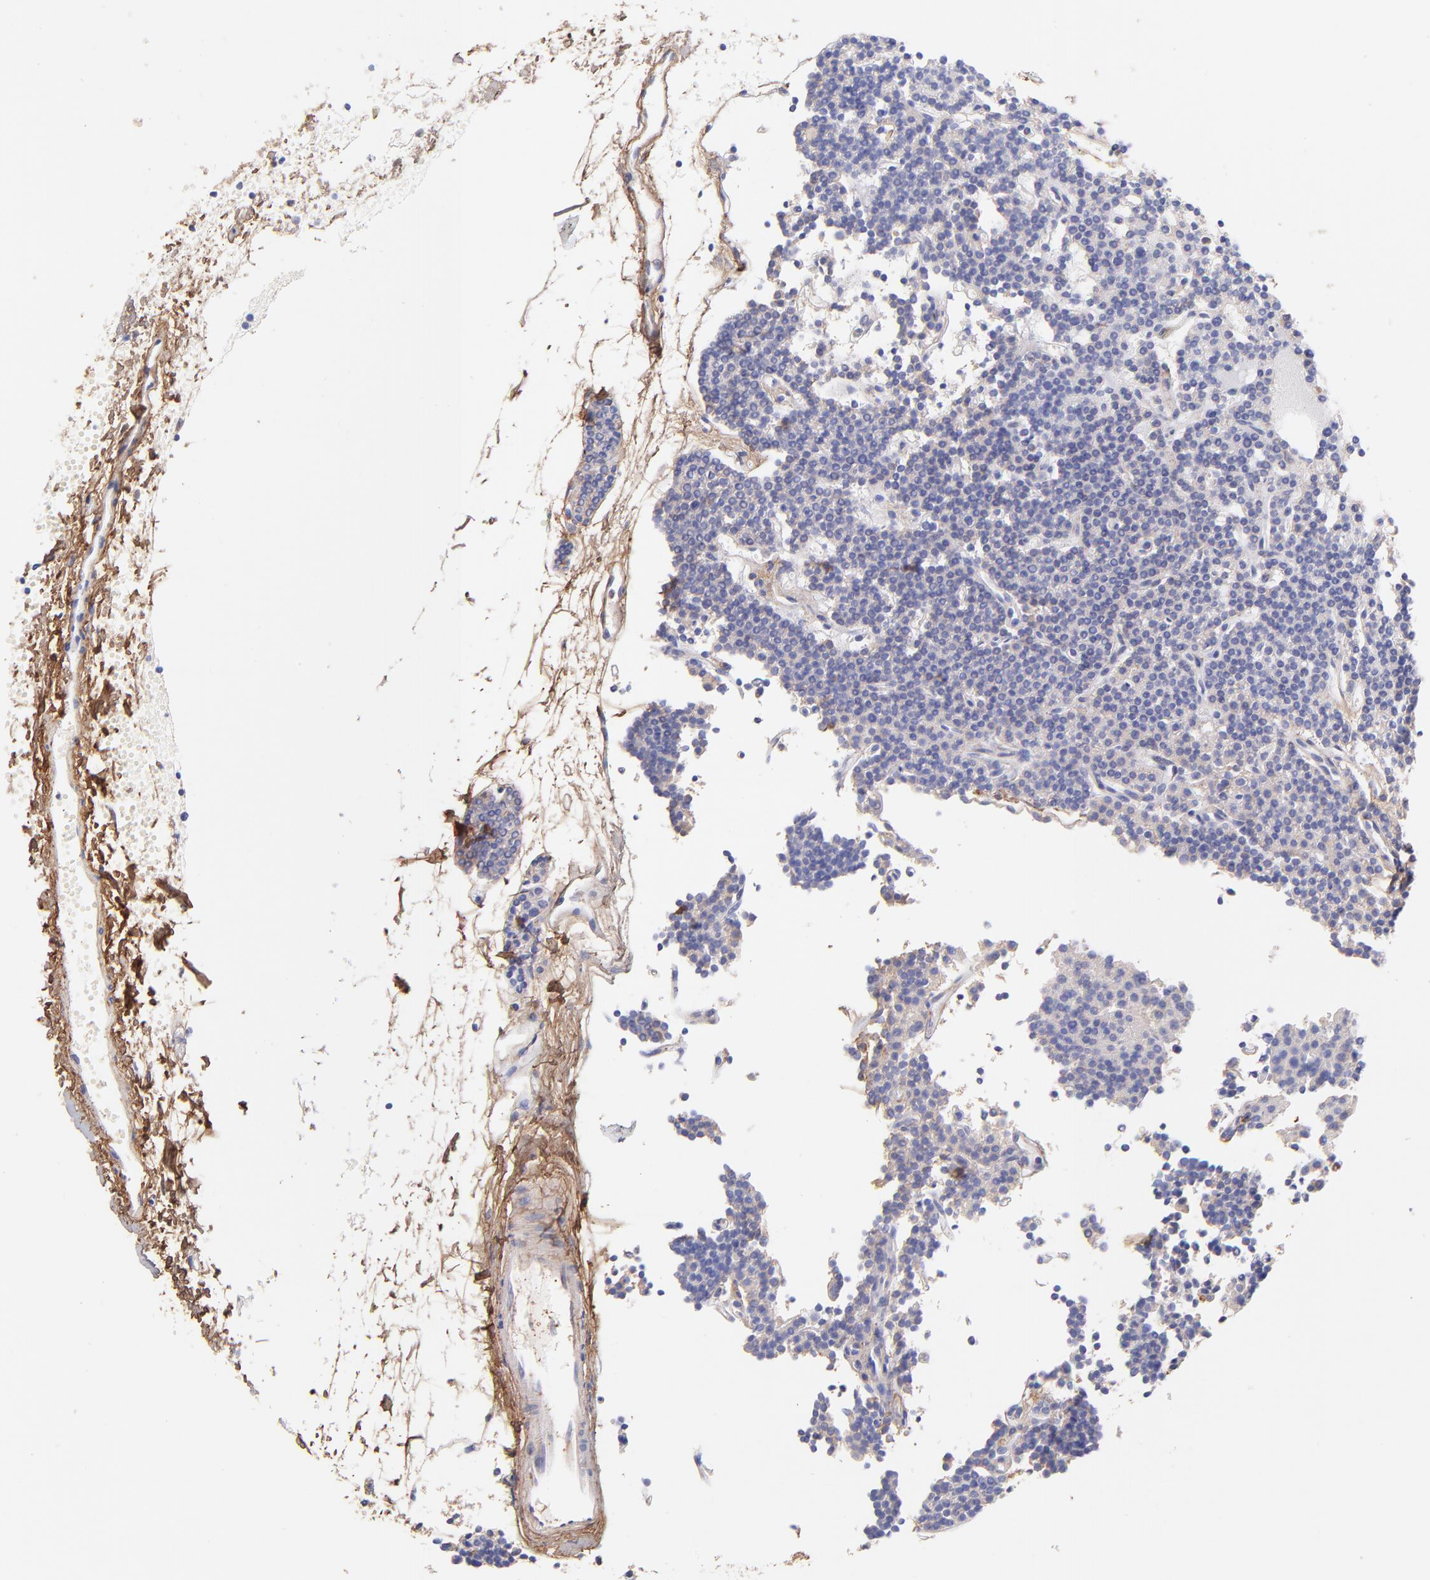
{"staining": {"intensity": "negative", "quantity": "none", "location": "none"}, "tissue": "parathyroid gland", "cell_type": "Glandular cells", "image_type": "normal", "snomed": [{"axis": "morphology", "description": "Normal tissue, NOS"}, {"axis": "topography", "description": "Parathyroid gland"}], "caption": "Glandular cells show no significant protein staining in normal parathyroid gland. (DAB IHC, high magnification).", "gene": "BGN", "patient": {"sex": "female", "age": 45}}